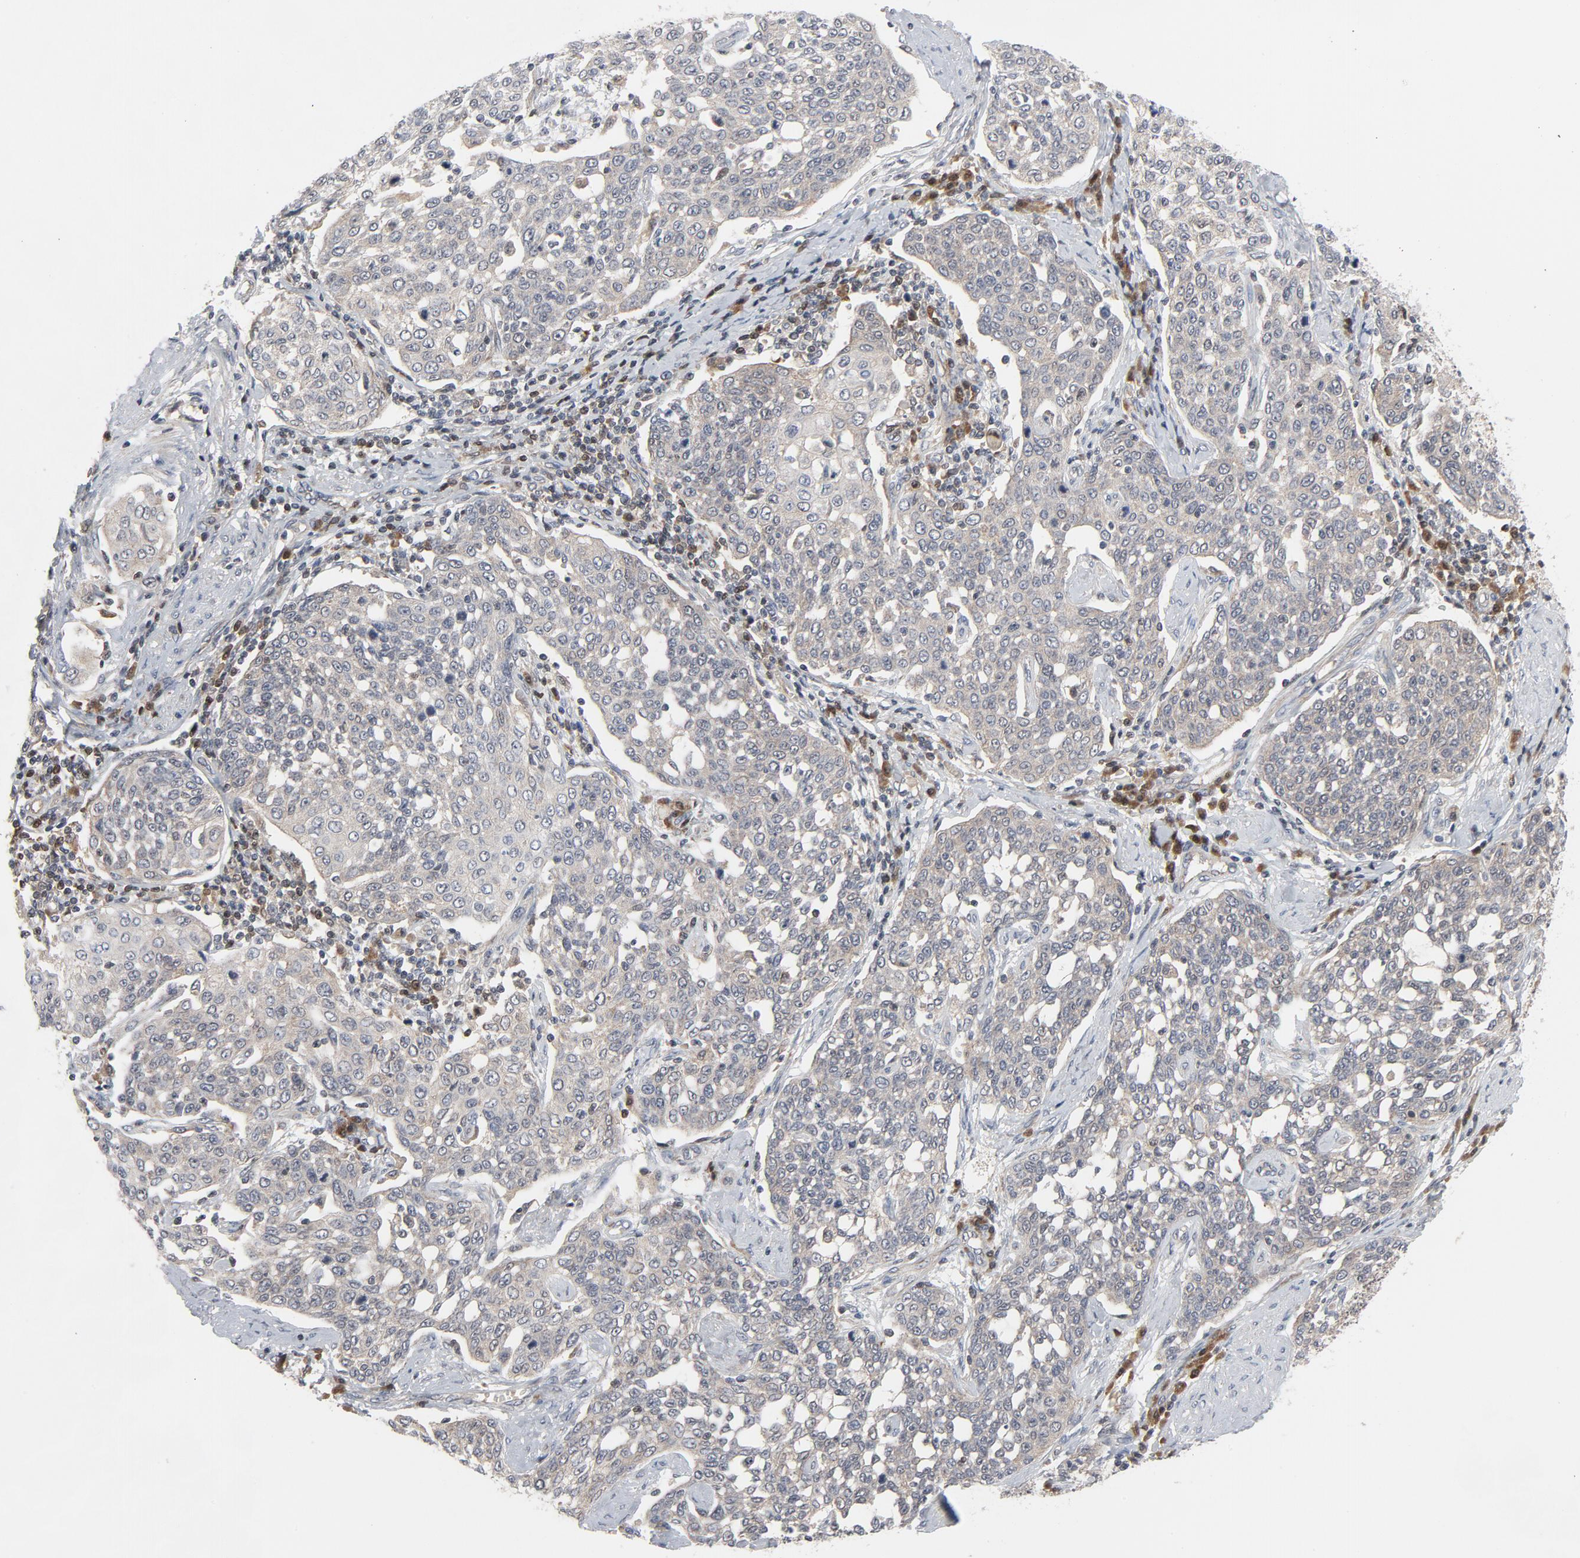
{"staining": {"intensity": "negative", "quantity": "none", "location": "none"}, "tissue": "cervical cancer", "cell_type": "Tumor cells", "image_type": "cancer", "snomed": [{"axis": "morphology", "description": "Squamous cell carcinoma, NOS"}, {"axis": "topography", "description": "Cervix"}], "caption": "This is an immunohistochemistry histopathology image of human cervical cancer. There is no positivity in tumor cells.", "gene": "TRADD", "patient": {"sex": "female", "age": 34}}